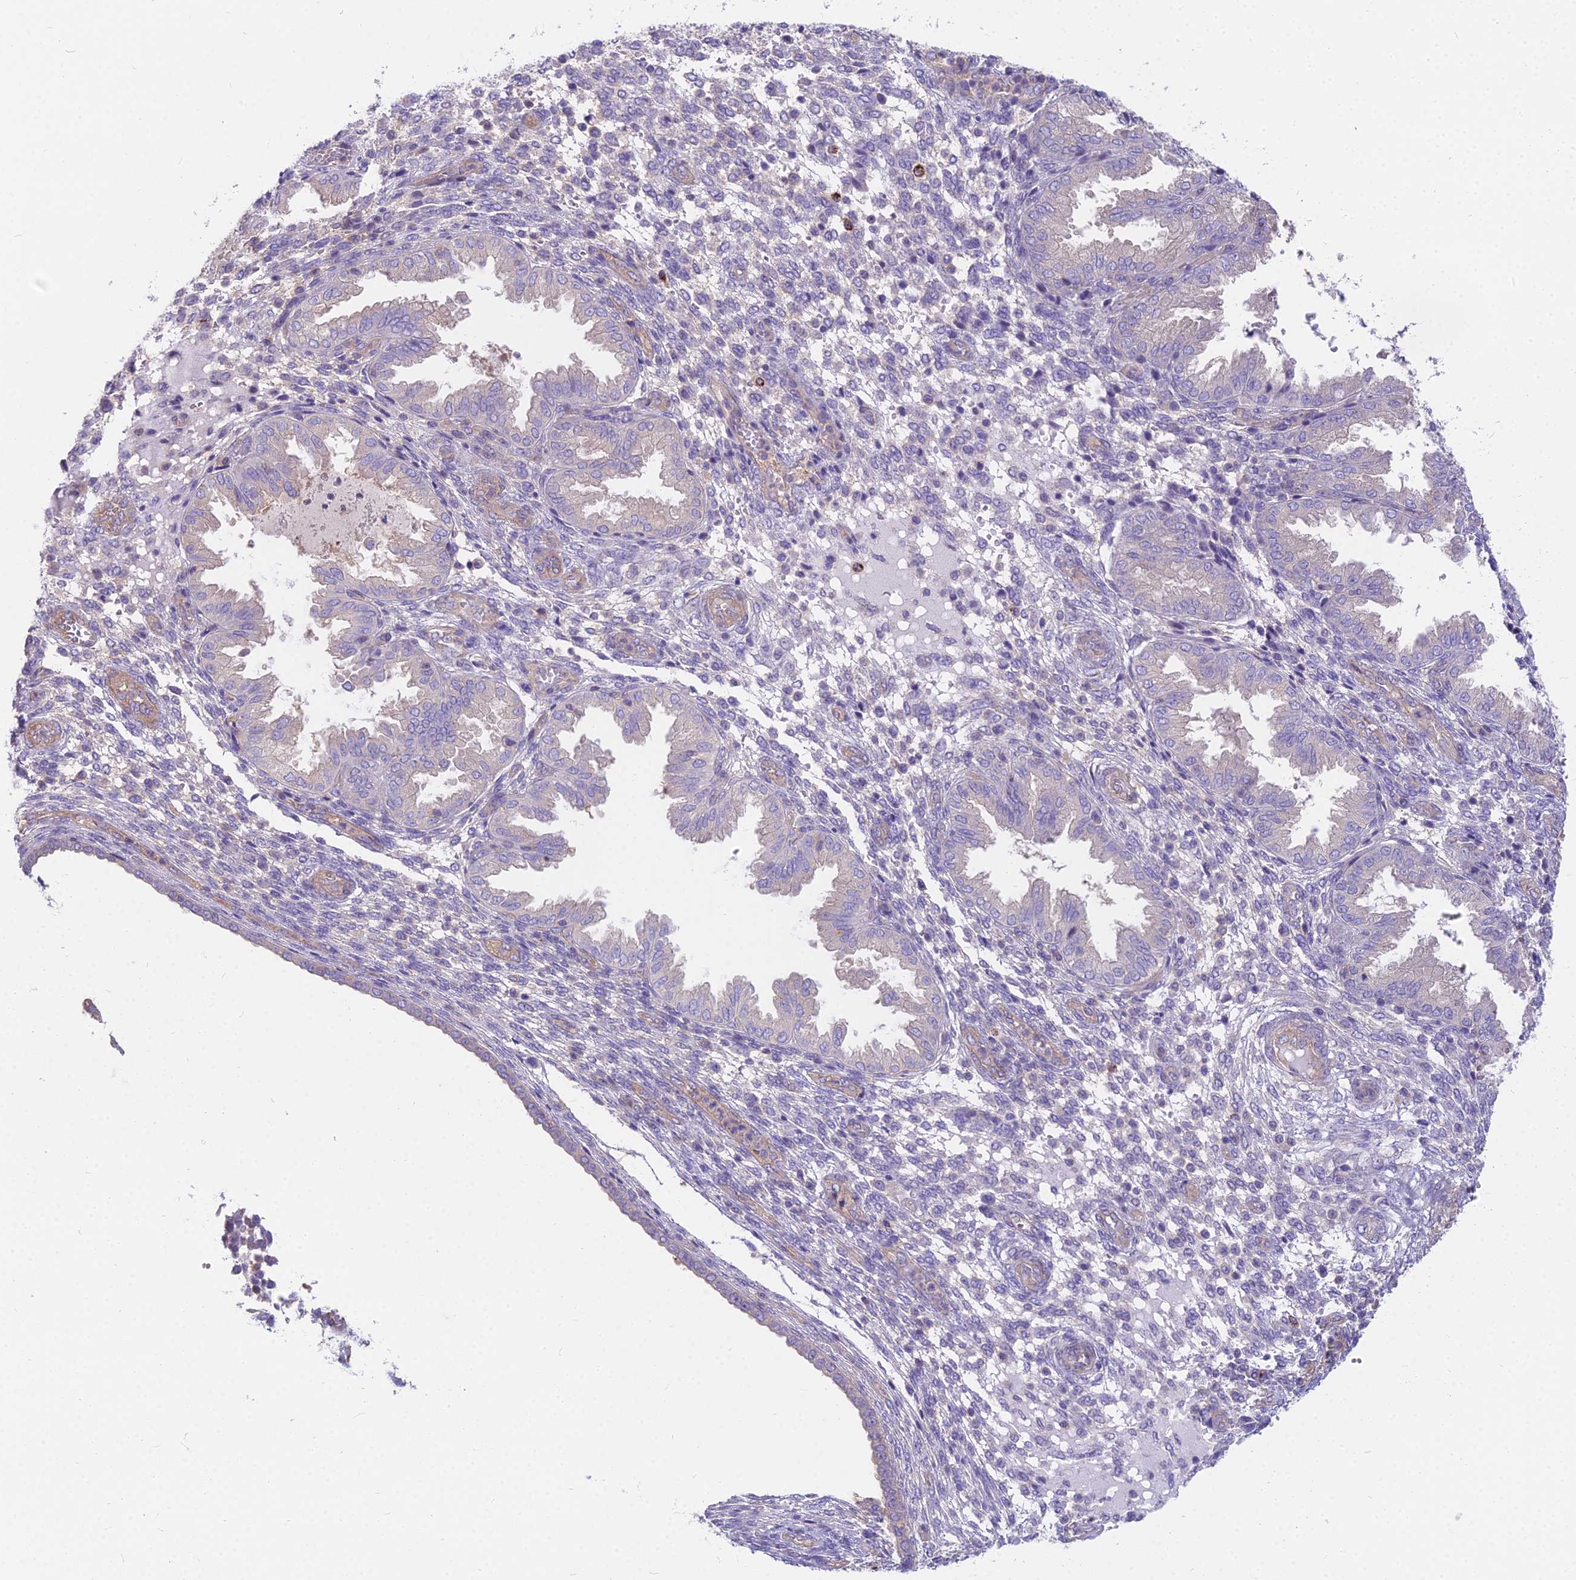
{"staining": {"intensity": "negative", "quantity": "none", "location": "none"}, "tissue": "endometrium", "cell_type": "Cells in endometrial stroma", "image_type": "normal", "snomed": [{"axis": "morphology", "description": "Normal tissue, NOS"}, {"axis": "topography", "description": "Endometrium"}], "caption": "Immunohistochemistry photomicrograph of unremarkable endometrium stained for a protein (brown), which displays no positivity in cells in endometrial stroma. Brightfield microscopy of immunohistochemistry (IHC) stained with DAB (brown) and hematoxylin (blue), captured at high magnification.", "gene": "HLA", "patient": {"sex": "female", "age": 33}}